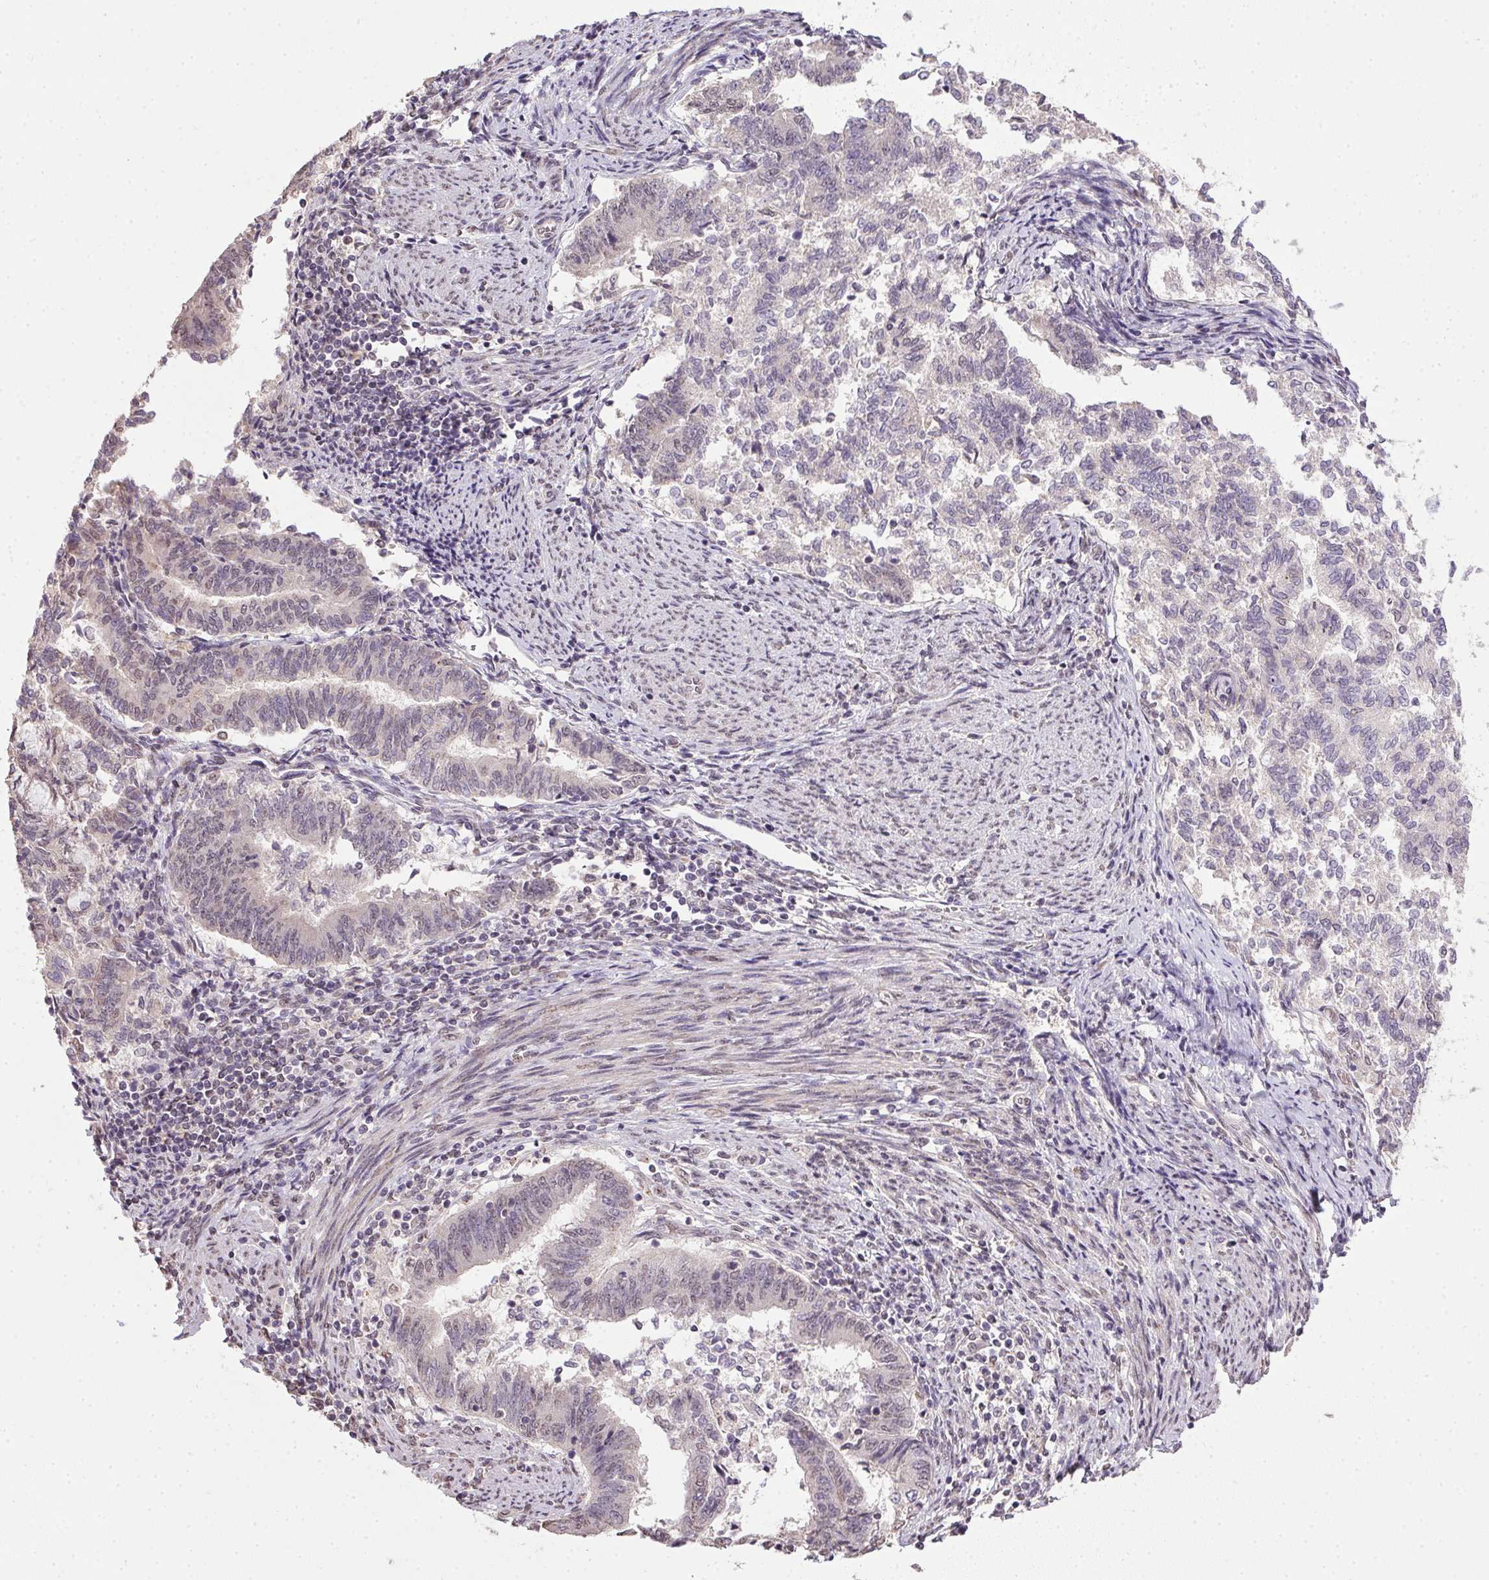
{"staining": {"intensity": "negative", "quantity": "none", "location": "none"}, "tissue": "endometrial cancer", "cell_type": "Tumor cells", "image_type": "cancer", "snomed": [{"axis": "morphology", "description": "Adenocarcinoma, NOS"}, {"axis": "topography", "description": "Endometrium"}], "caption": "IHC image of endometrial cancer (adenocarcinoma) stained for a protein (brown), which reveals no staining in tumor cells.", "gene": "PPP4R4", "patient": {"sex": "female", "age": 65}}